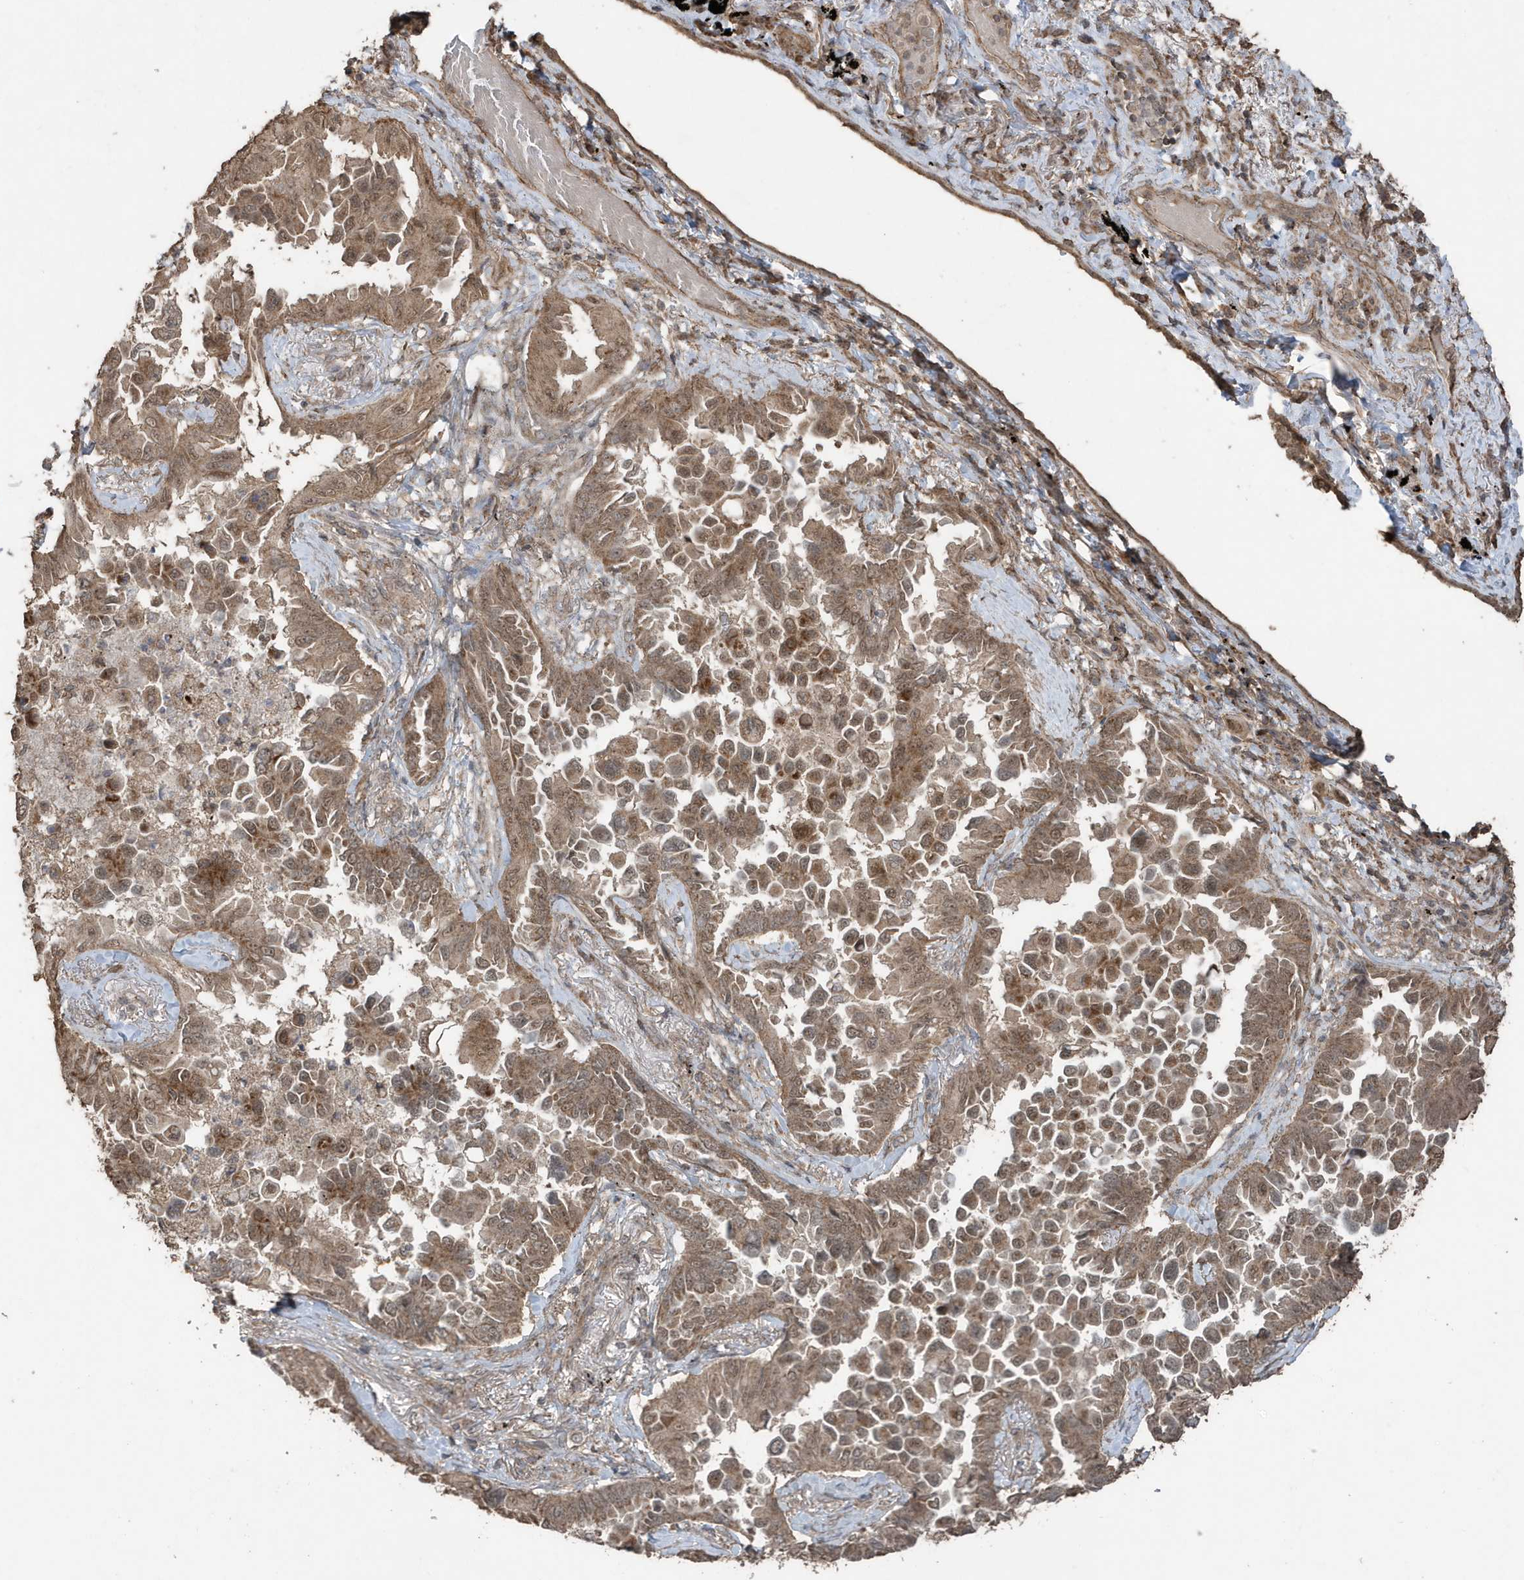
{"staining": {"intensity": "moderate", "quantity": ">75%", "location": "cytoplasmic/membranous,nuclear"}, "tissue": "lung cancer", "cell_type": "Tumor cells", "image_type": "cancer", "snomed": [{"axis": "morphology", "description": "Adenocarcinoma, NOS"}, {"axis": "topography", "description": "Lung"}], "caption": "The micrograph displays a brown stain indicating the presence of a protein in the cytoplasmic/membranous and nuclear of tumor cells in adenocarcinoma (lung). (Stains: DAB in brown, nuclei in blue, Microscopy: brightfield microscopy at high magnification).", "gene": "PAXBP1", "patient": {"sex": "female", "age": 67}}